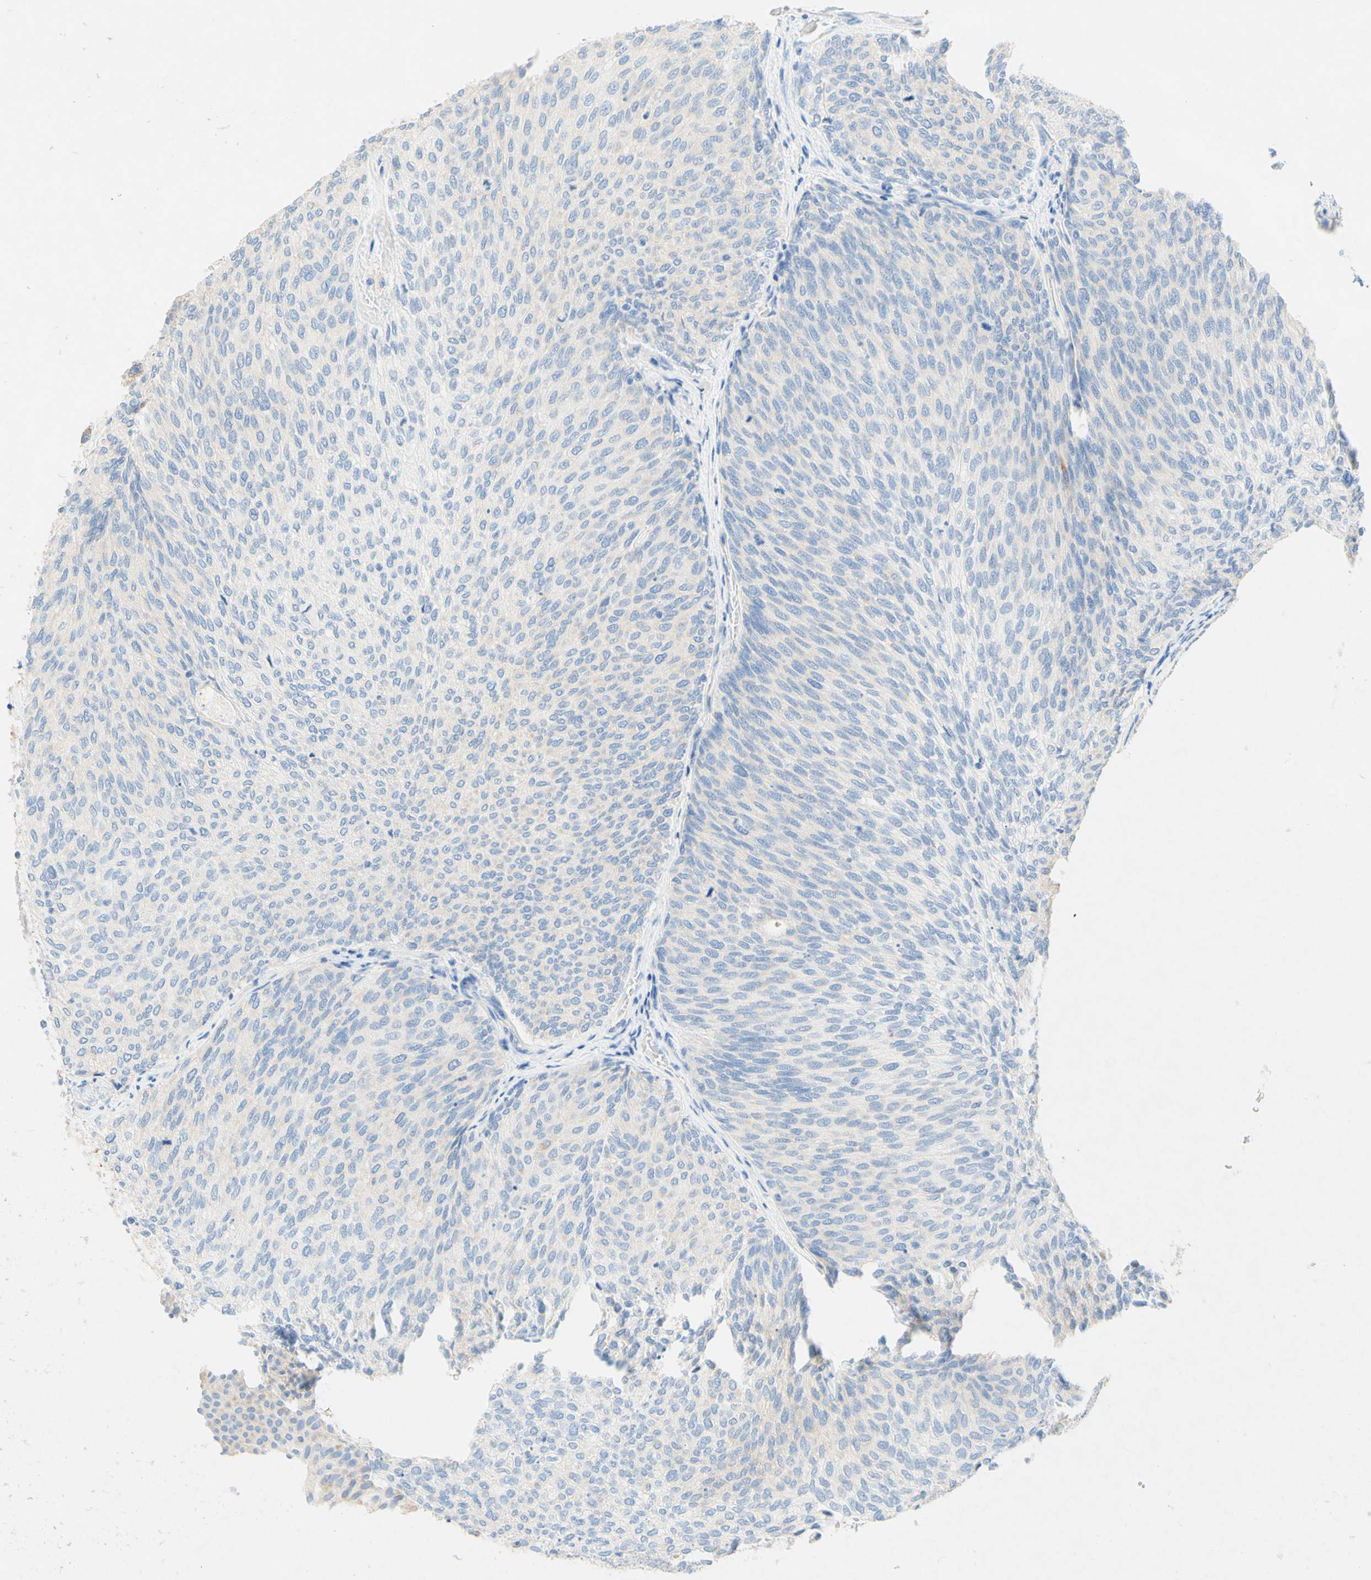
{"staining": {"intensity": "negative", "quantity": "none", "location": "none"}, "tissue": "urothelial cancer", "cell_type": "Tumor cells", "image_type": "cancer", "snomed": [{"axis": "morphology", "description": "Urothelial carcinoma, Low grade"}, {"axis": "topography", "description": "Urinary bladder"}], "caption": "There is no significant staining in tumor cells of urothelial cancer.", "gene": "SLC46A1", "patient": {"sex": "female", "age": 79}}